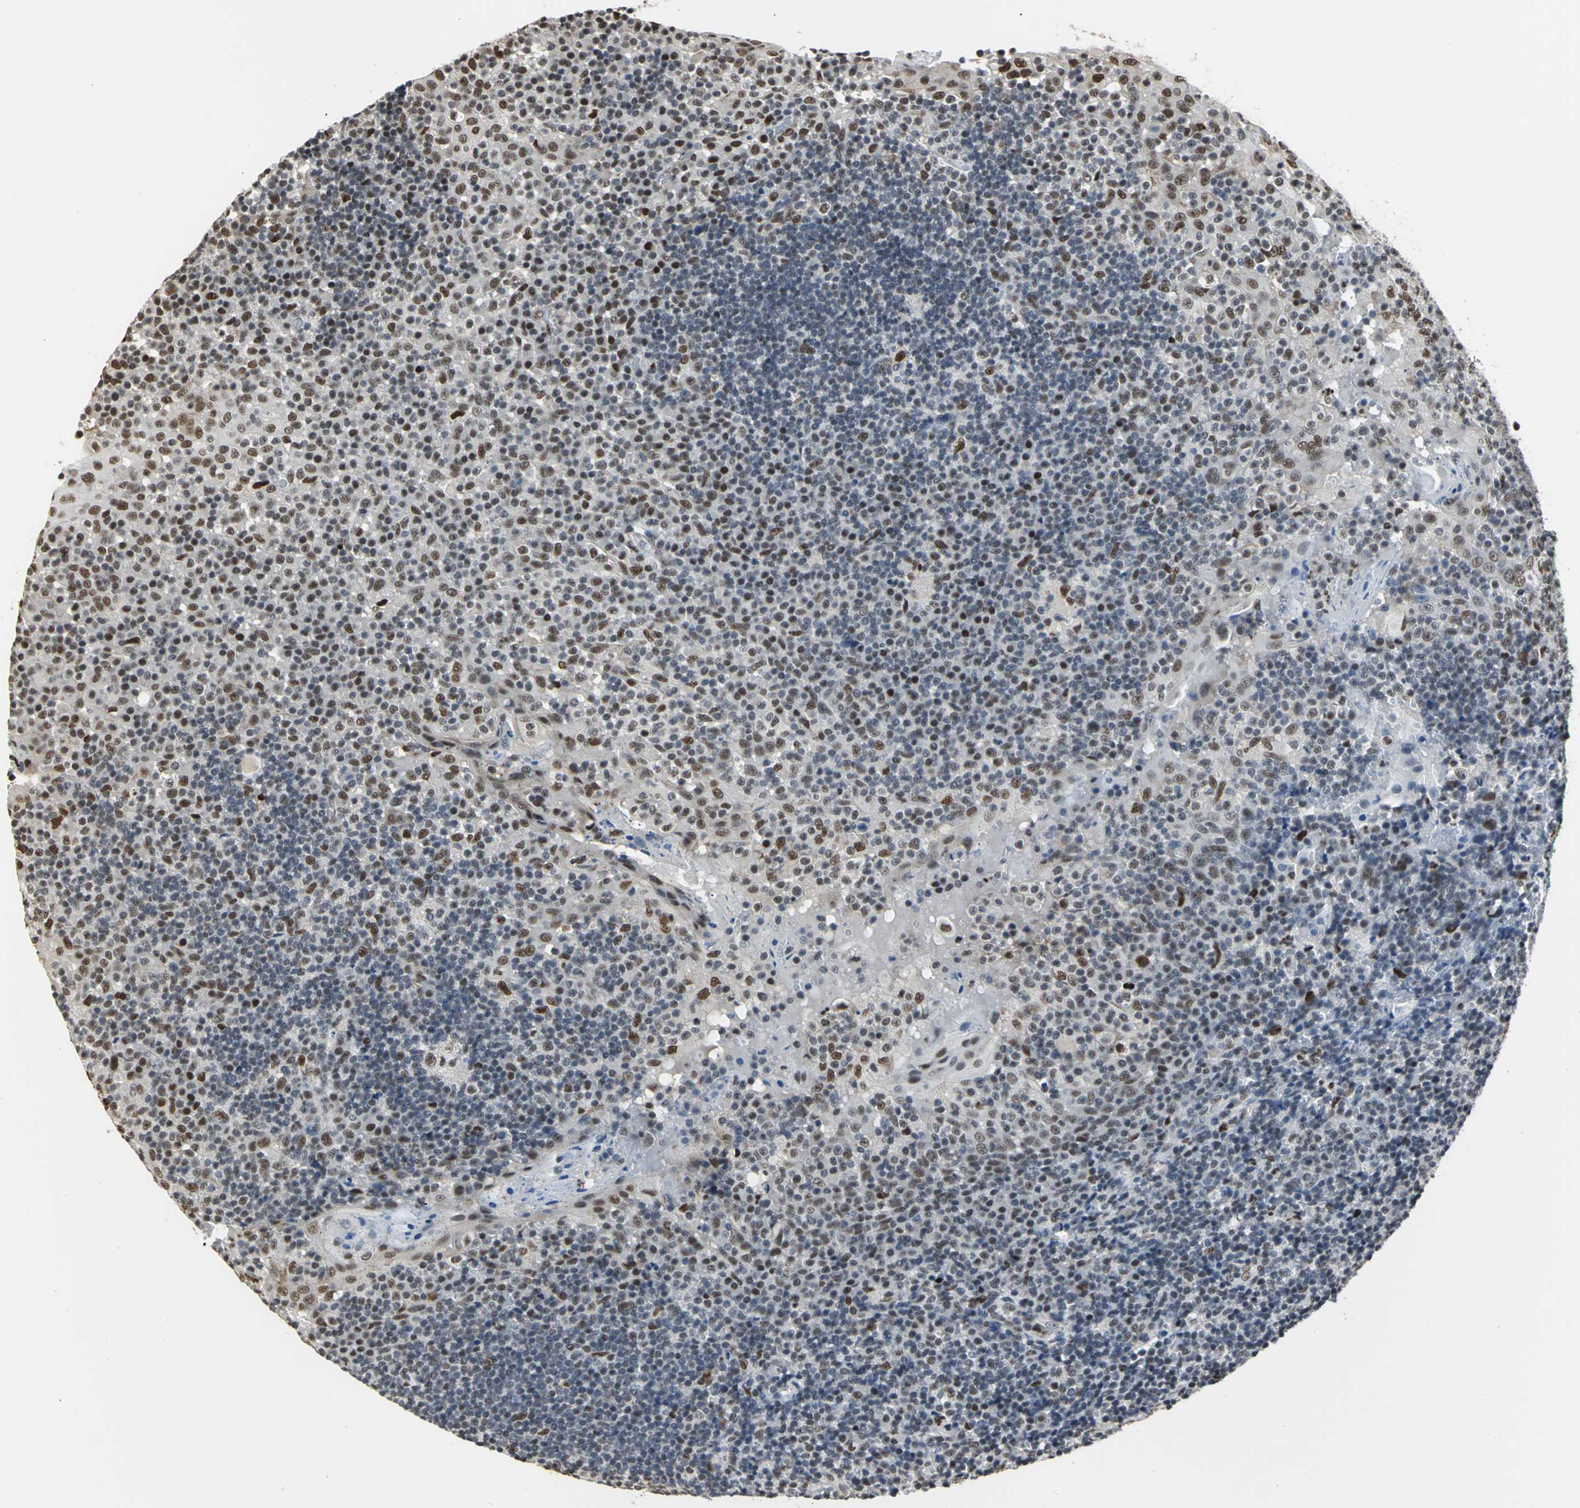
{"staining": {"intensity": "strong", "quantity": "<25%", "location": "nuclear"}, "tissue": "tonsil", "cell_type": "Germinal center cells", "image_type": "normal", "snomed": [{"axis": "morphology", "description": "Normal tissue, NOS"}, {"axis": "topography", "description": "Tonsil"}], "caption": "The image displays immunohistochemical staining of normal tonsil. There is strong nuclear positivity is seen in approximately <25% of germinal center cells.", "gene": "CCDC88C", "patient": {"sex": "female", "age": 40}}